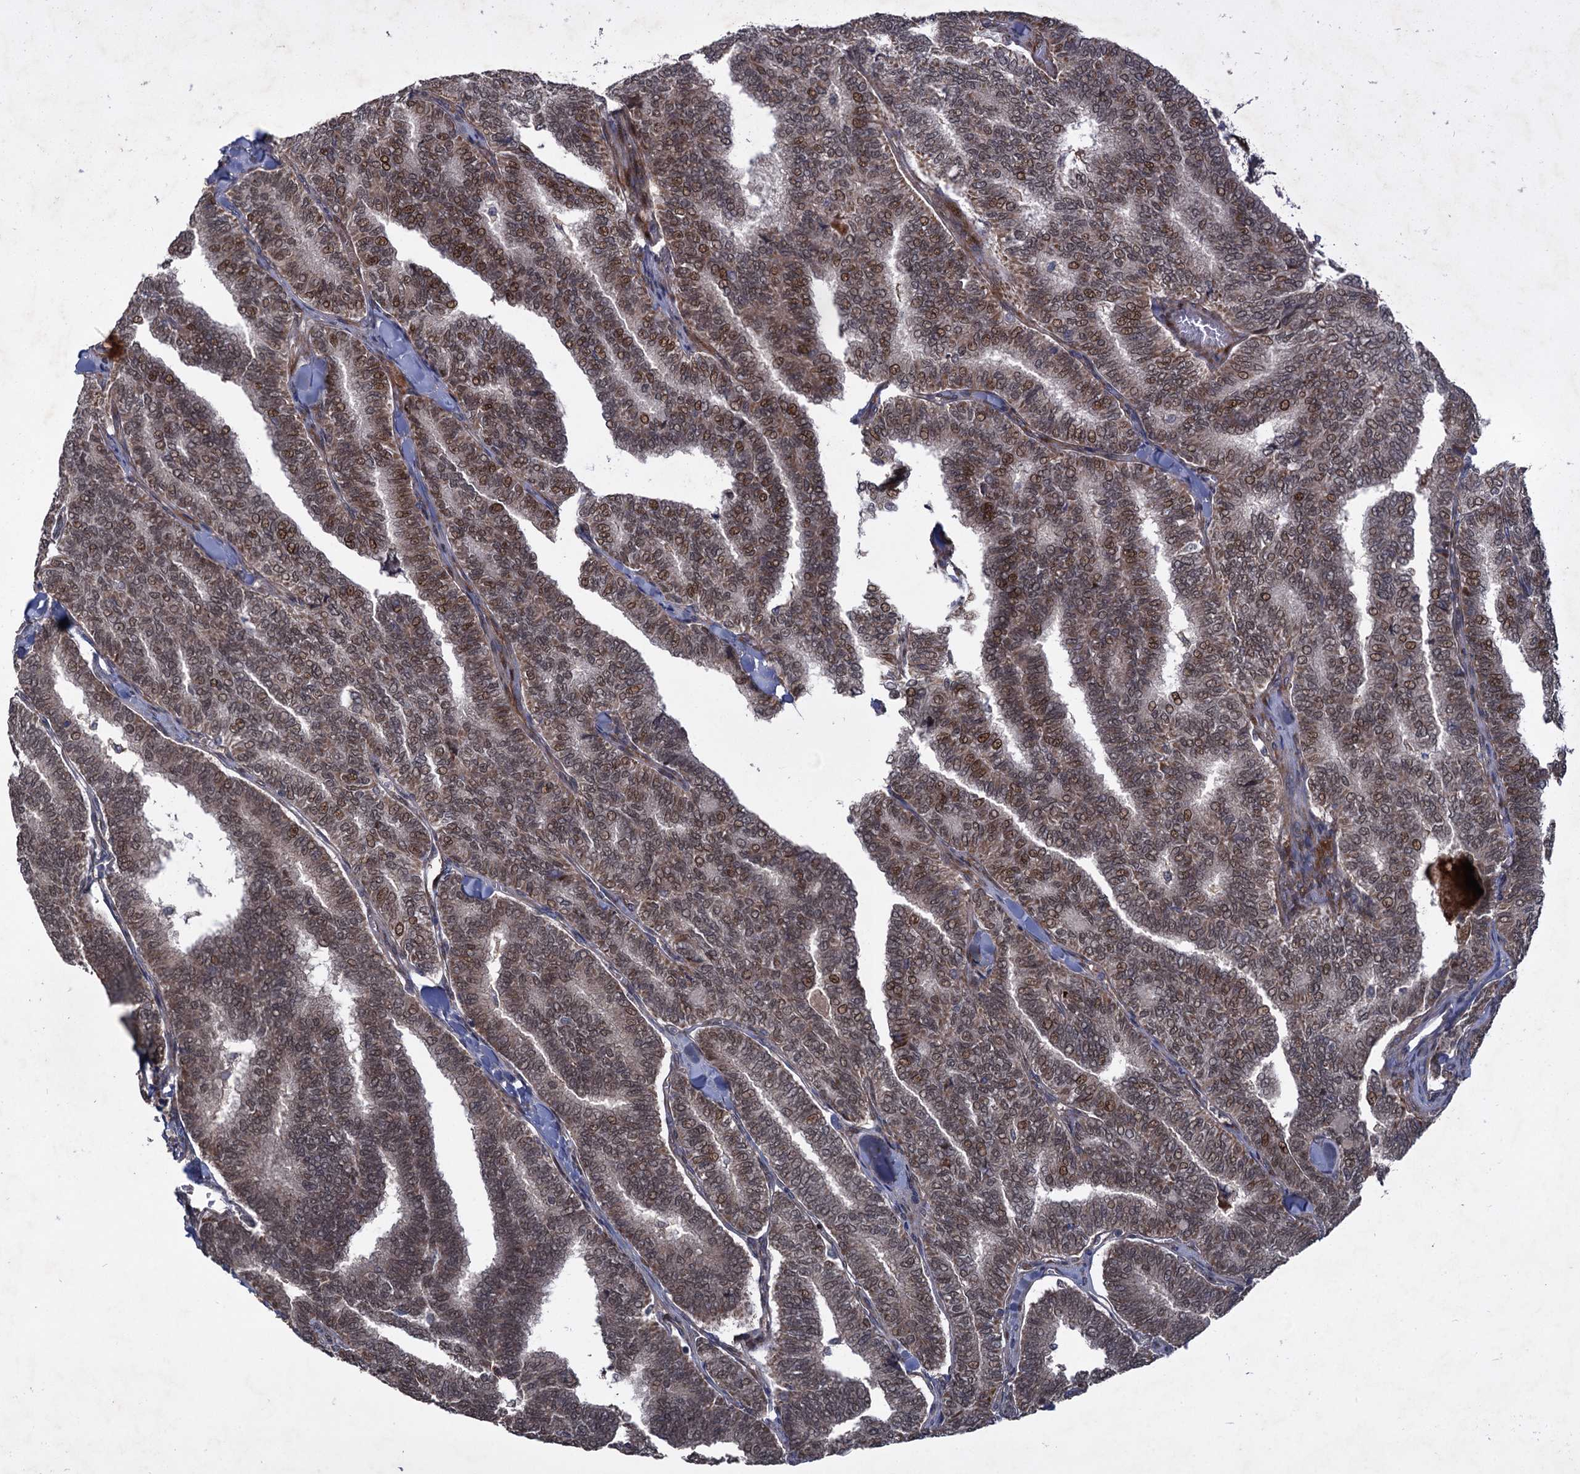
{"staining": {"intensity": "moderate", "quantity": ">75%", "location": "nuclear"}, "tissue": "thyroid cancer", "cell_type": "Tumor cells", "image_type": "cancer", "snomed": [{"axis": "morphology", "description": "Papillary adenocarcinoma, NOS"}, {"axis": "topography", "description": "Thyroid gland"}], "caption": "Tumor cells exhibit medium levels of moderate nuclear expression in about >75% of cells in papillary adenocarcinoma (thyroid). Using DAB (brown) and hematoxylin (blue) stains, captured at high magnification using brightfield microscopy.", "gene": "NUDT22", "patient": {"sex": "female", "age": 35}}